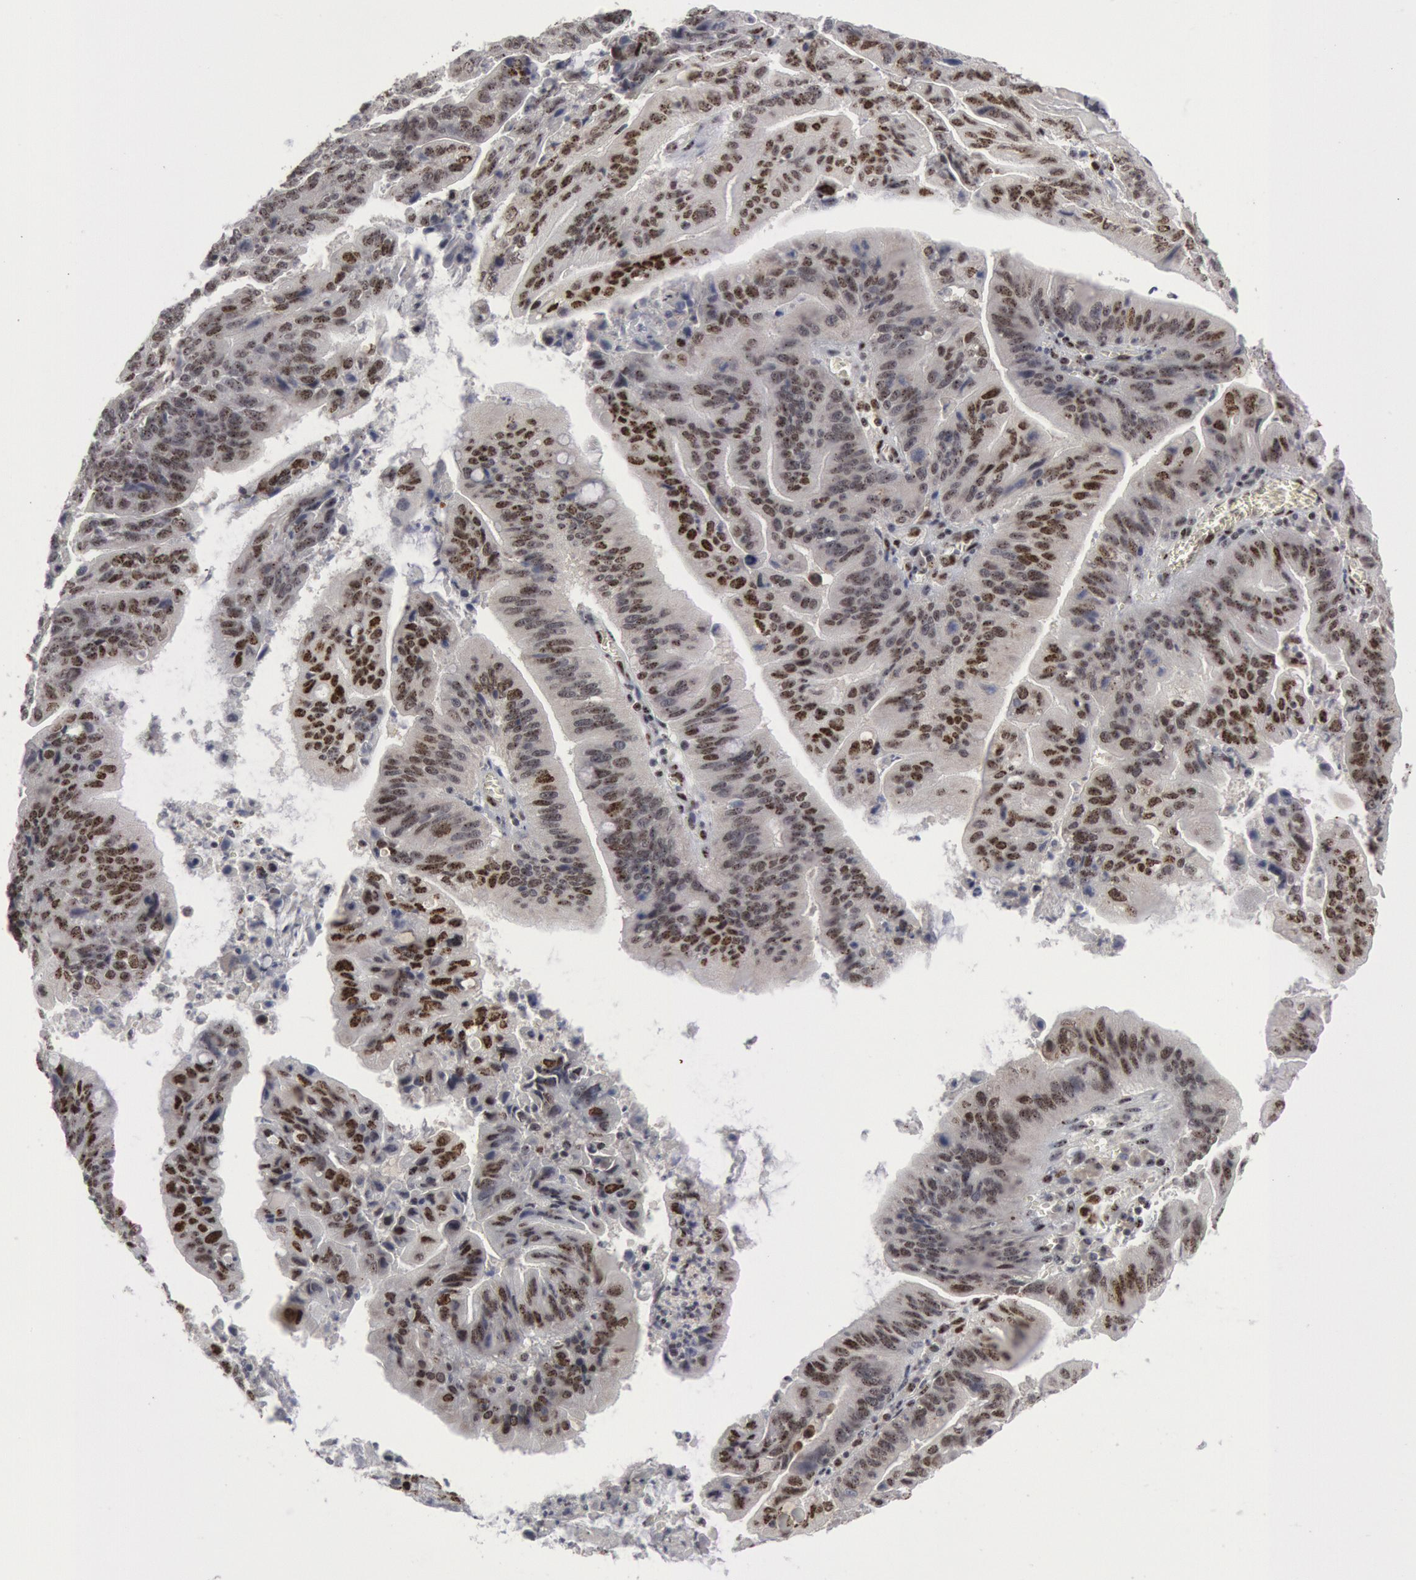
{"staining": {"intensity": "moderate", "quantity": ">75%", "location": "nuclear"}, "tissue": "stomach cancer", "cell_type": "Tumor cells", "image_type": "cancer", "snomed": [{"axis": "morphology", "description": "Adenocarcinoma, NOS"}, {"axis": "topography", "description": "Stomach, upper"}], "caption": "Tumor cells show medium levels of moderate nuclear positivity in about >75% of cells in stomach cancer (adenocarcinoma). (DAB IHC, brown staining for protein, blue staining for nuclei).", "gene": "FOXO1", "patient": {"sex": "male", "age": 63}}